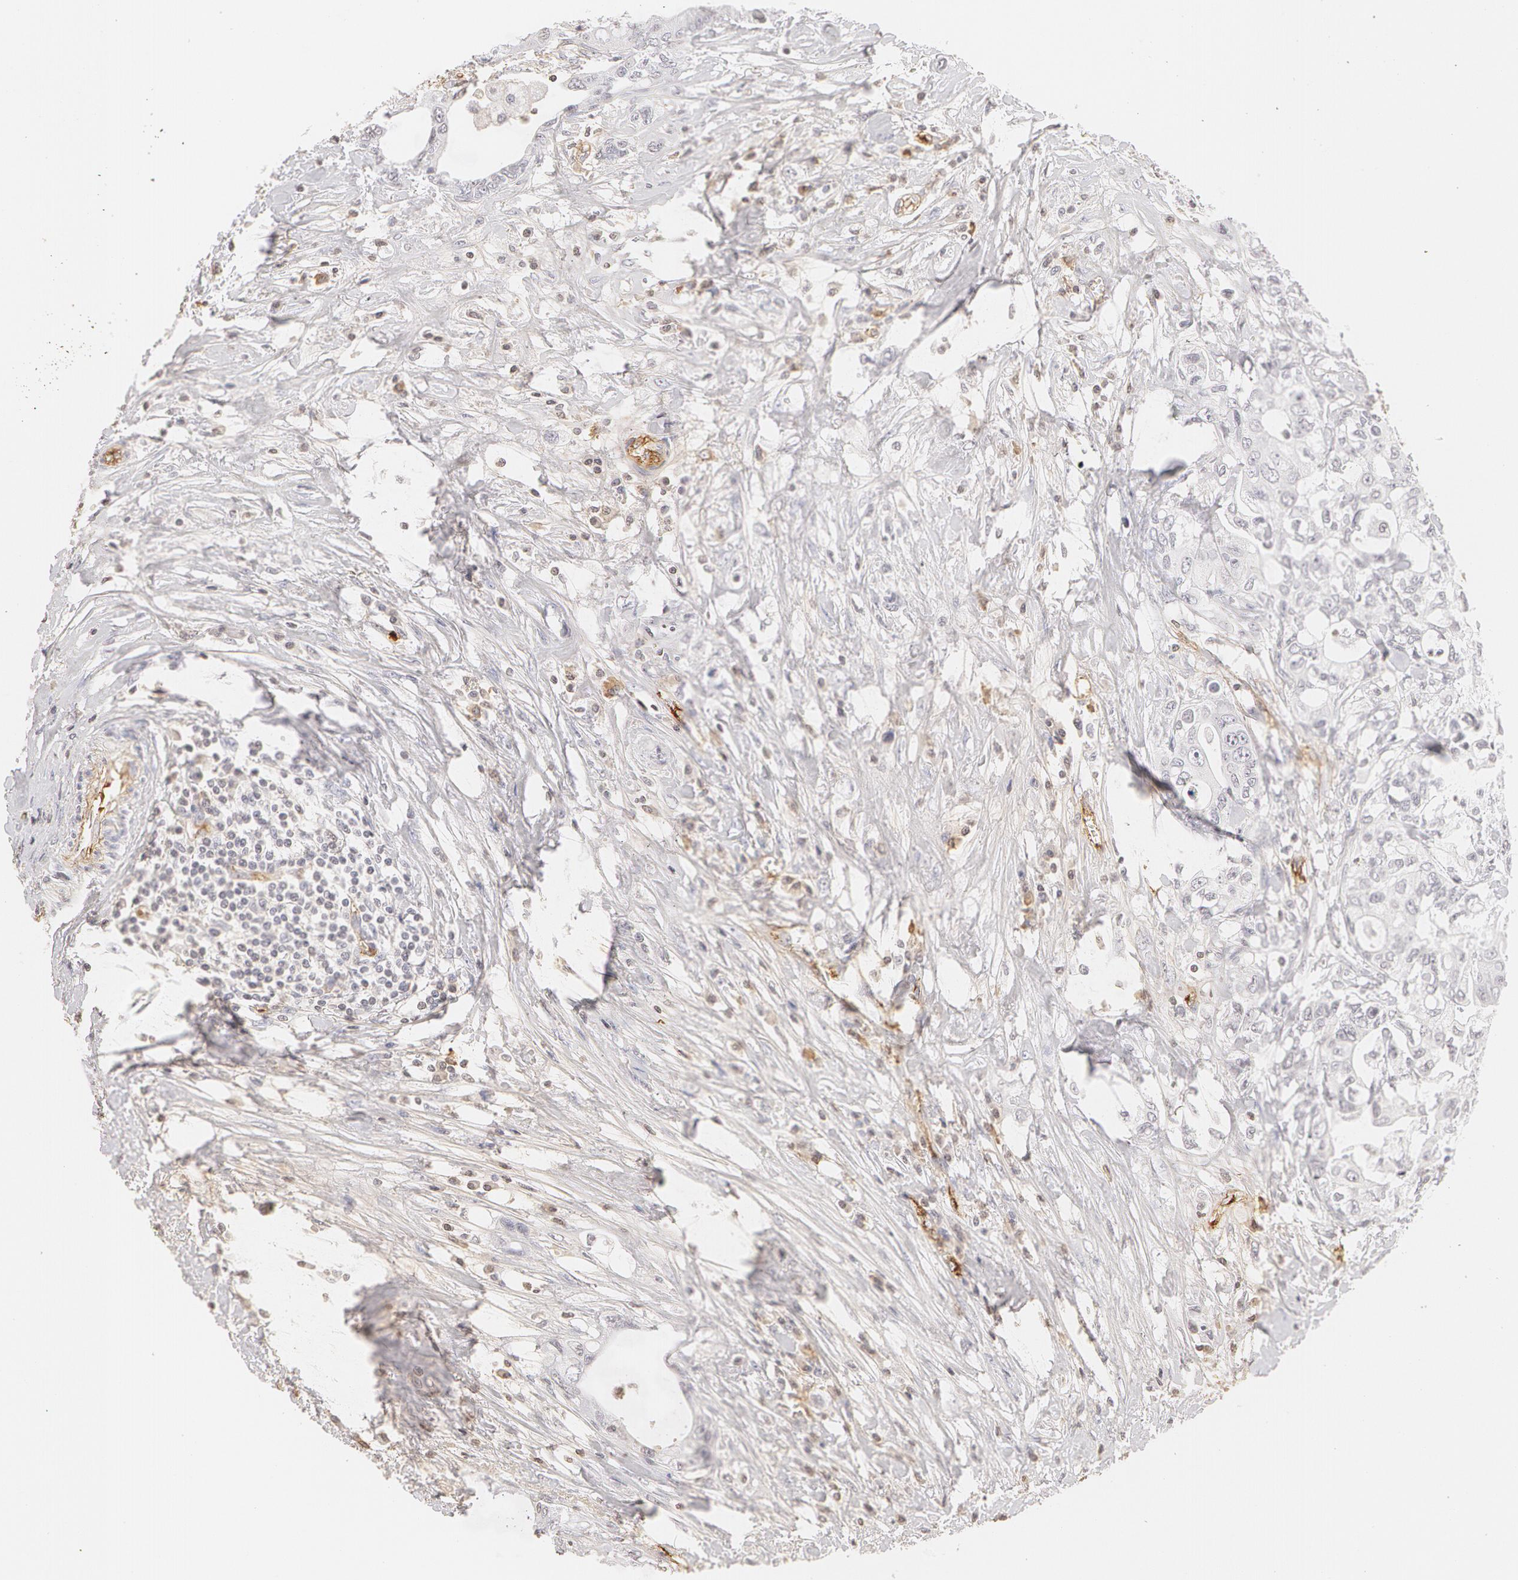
{"staining": {"intensity": "negative", "quantity": "none", "location": "none"}, "tissue": "colorectal cancer", "cell_type": "Tumor cells", "image_type": "cancer", "snomed": [{"axis": "morphology", "description": "Adenocarcinoma, NOS"}, {"axis": "topography", "description": "Rectum"}], "caption": "This is a image of IHC staining of colorectal cancer (adenocarcinoma), which shows no positivity in tumor cells.", "gene": "VWF", "patient": {"sex": "female", "age": 57}}